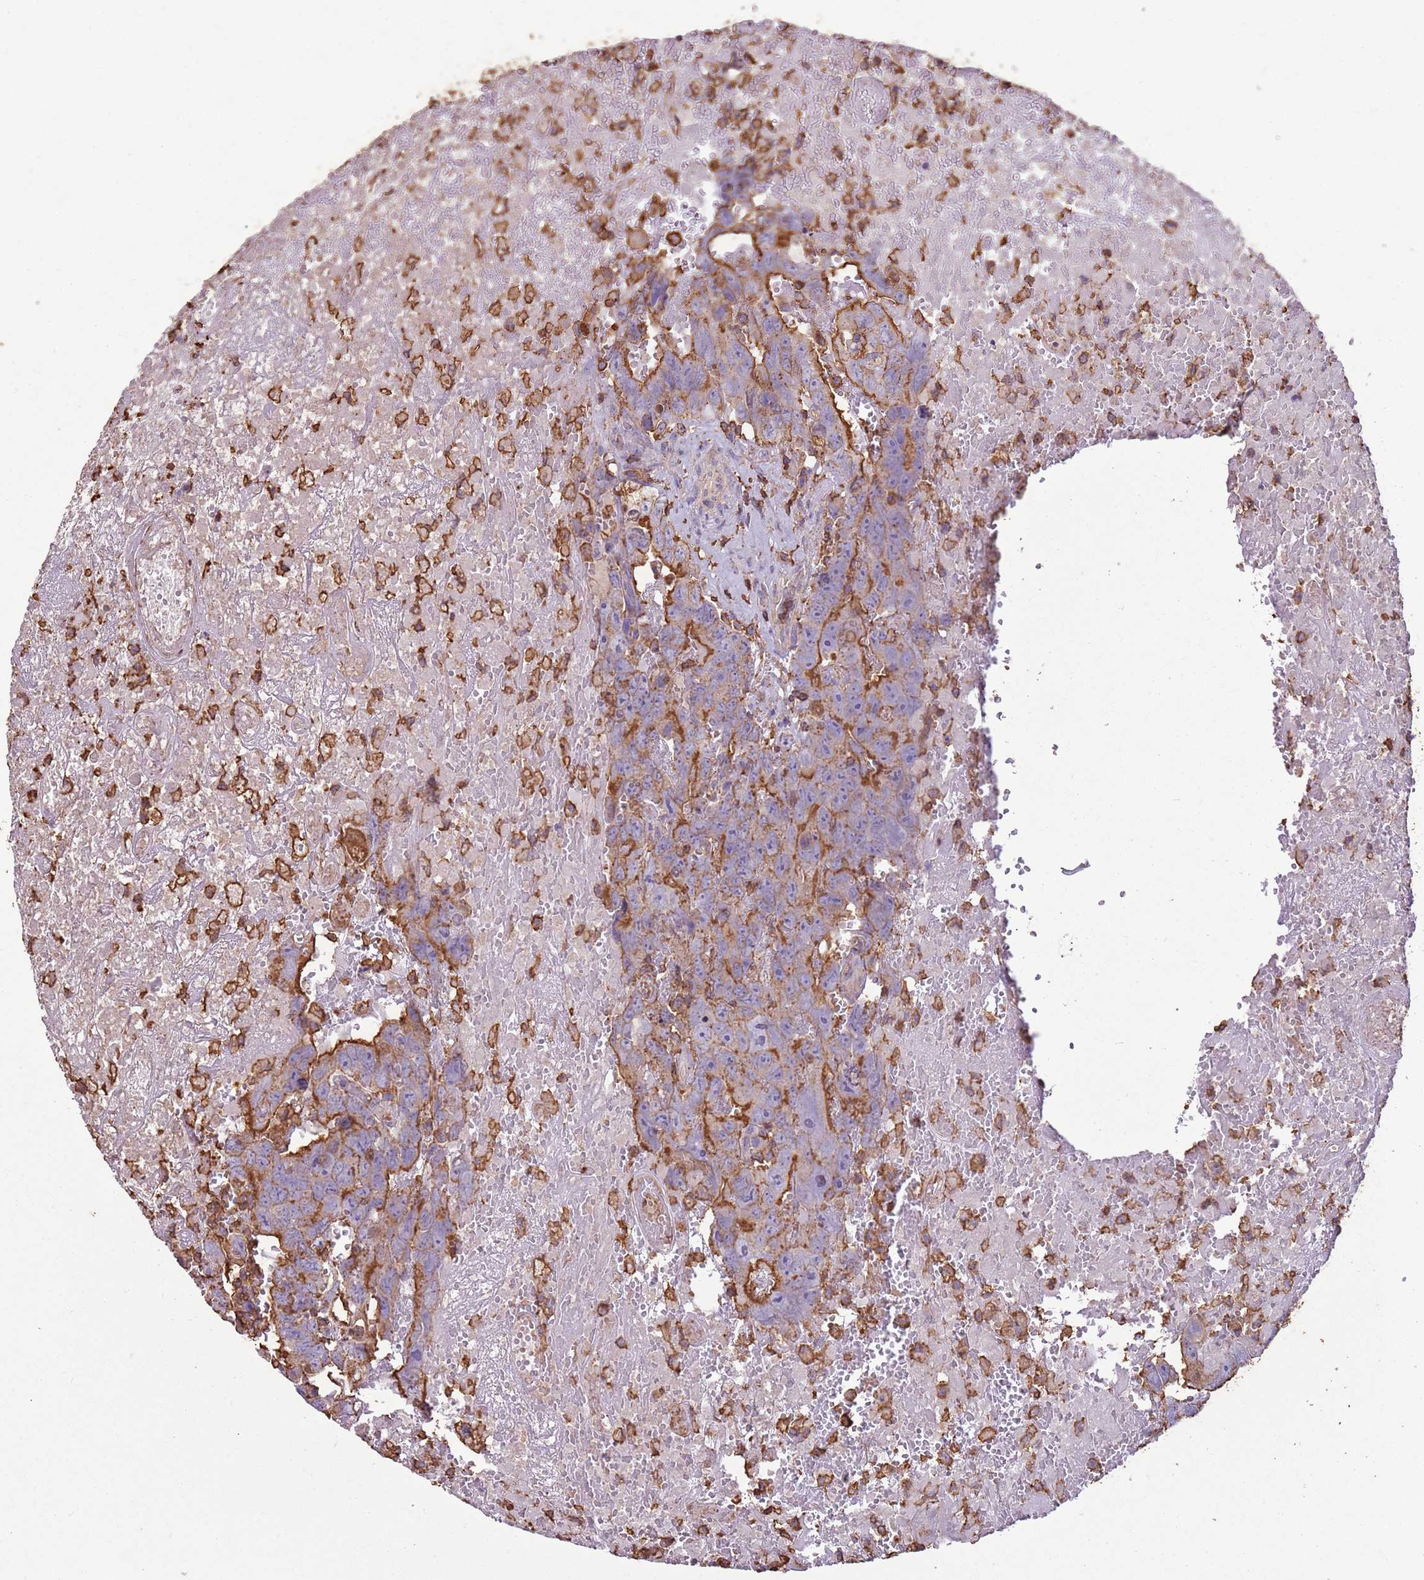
{"staining": {"intensity": "strong", "quantity": "25%-75%", "location": "cytoplasmic/membranous"}, "tissue": "testis cancer", "cell_type": "Tumor cells", "image_type": "cancer", "snomed": [{"axis": "morphology", "description": "Carcinoma, Embryonal, NOS"}, {"axis": "topography", "description": "Testis"}], "caption": "Immunohistochemical staining of human embryonal carcinoma (testis) reveals high levels of strong cytoplasmic/membranous expression in about 25%-75% of tumor cells.", "gene": "ARL10", "patient": {"sex": "male", "age": 45}}